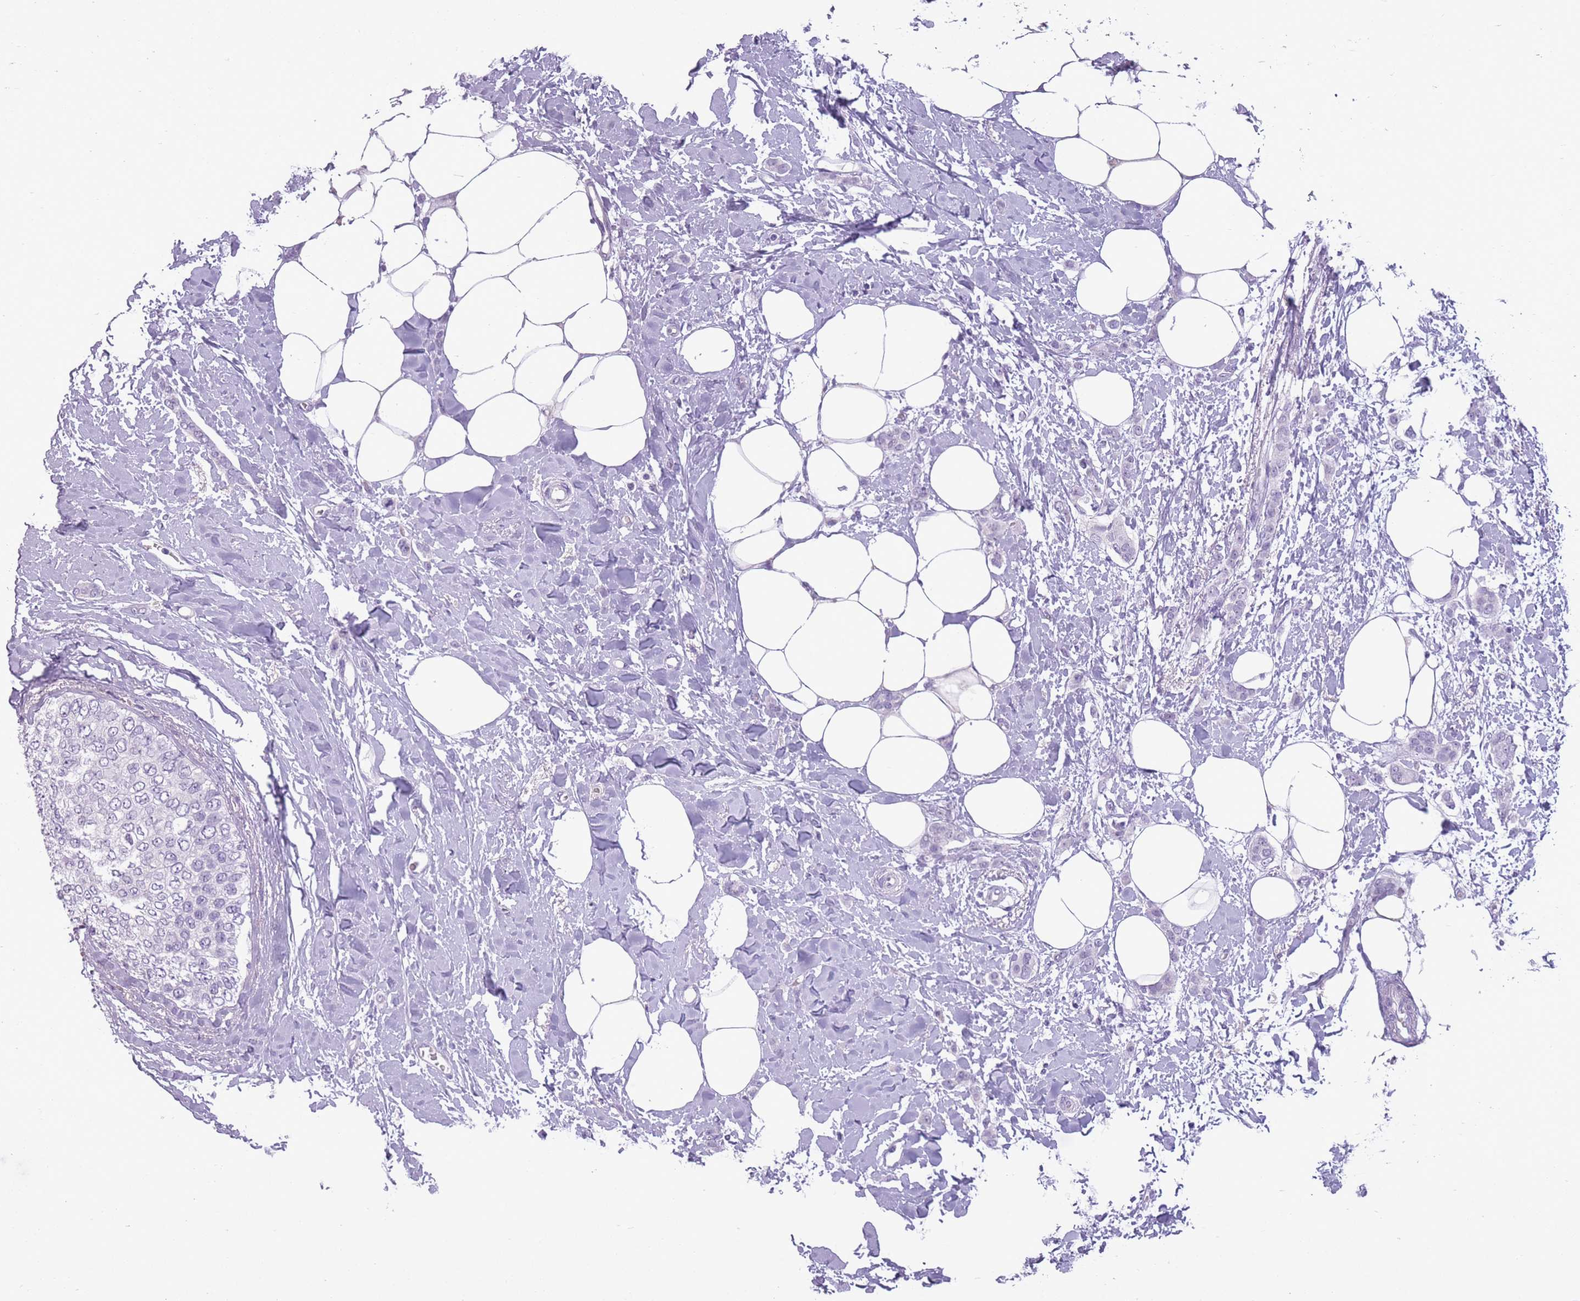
{"staining": {"intensity": "negative", "quantity": "none", "location": "none"}, "tissue": "breast cancer", "cell_type": "Tumor cells", "image_type": "cancer", "snomed": [{"axis": "morphology", "description": "Duct carcinoma"}, {"axis": "topography", "description": "Breast"}], "caption": "A high-resolution image shows immunohistochemistry (IHC) staining of breast intraductal carcinoma, which shows no significant expression in tumor cells.", "gene": "GOLGA6D", "patient": {"sex": "female", "age": 72}}